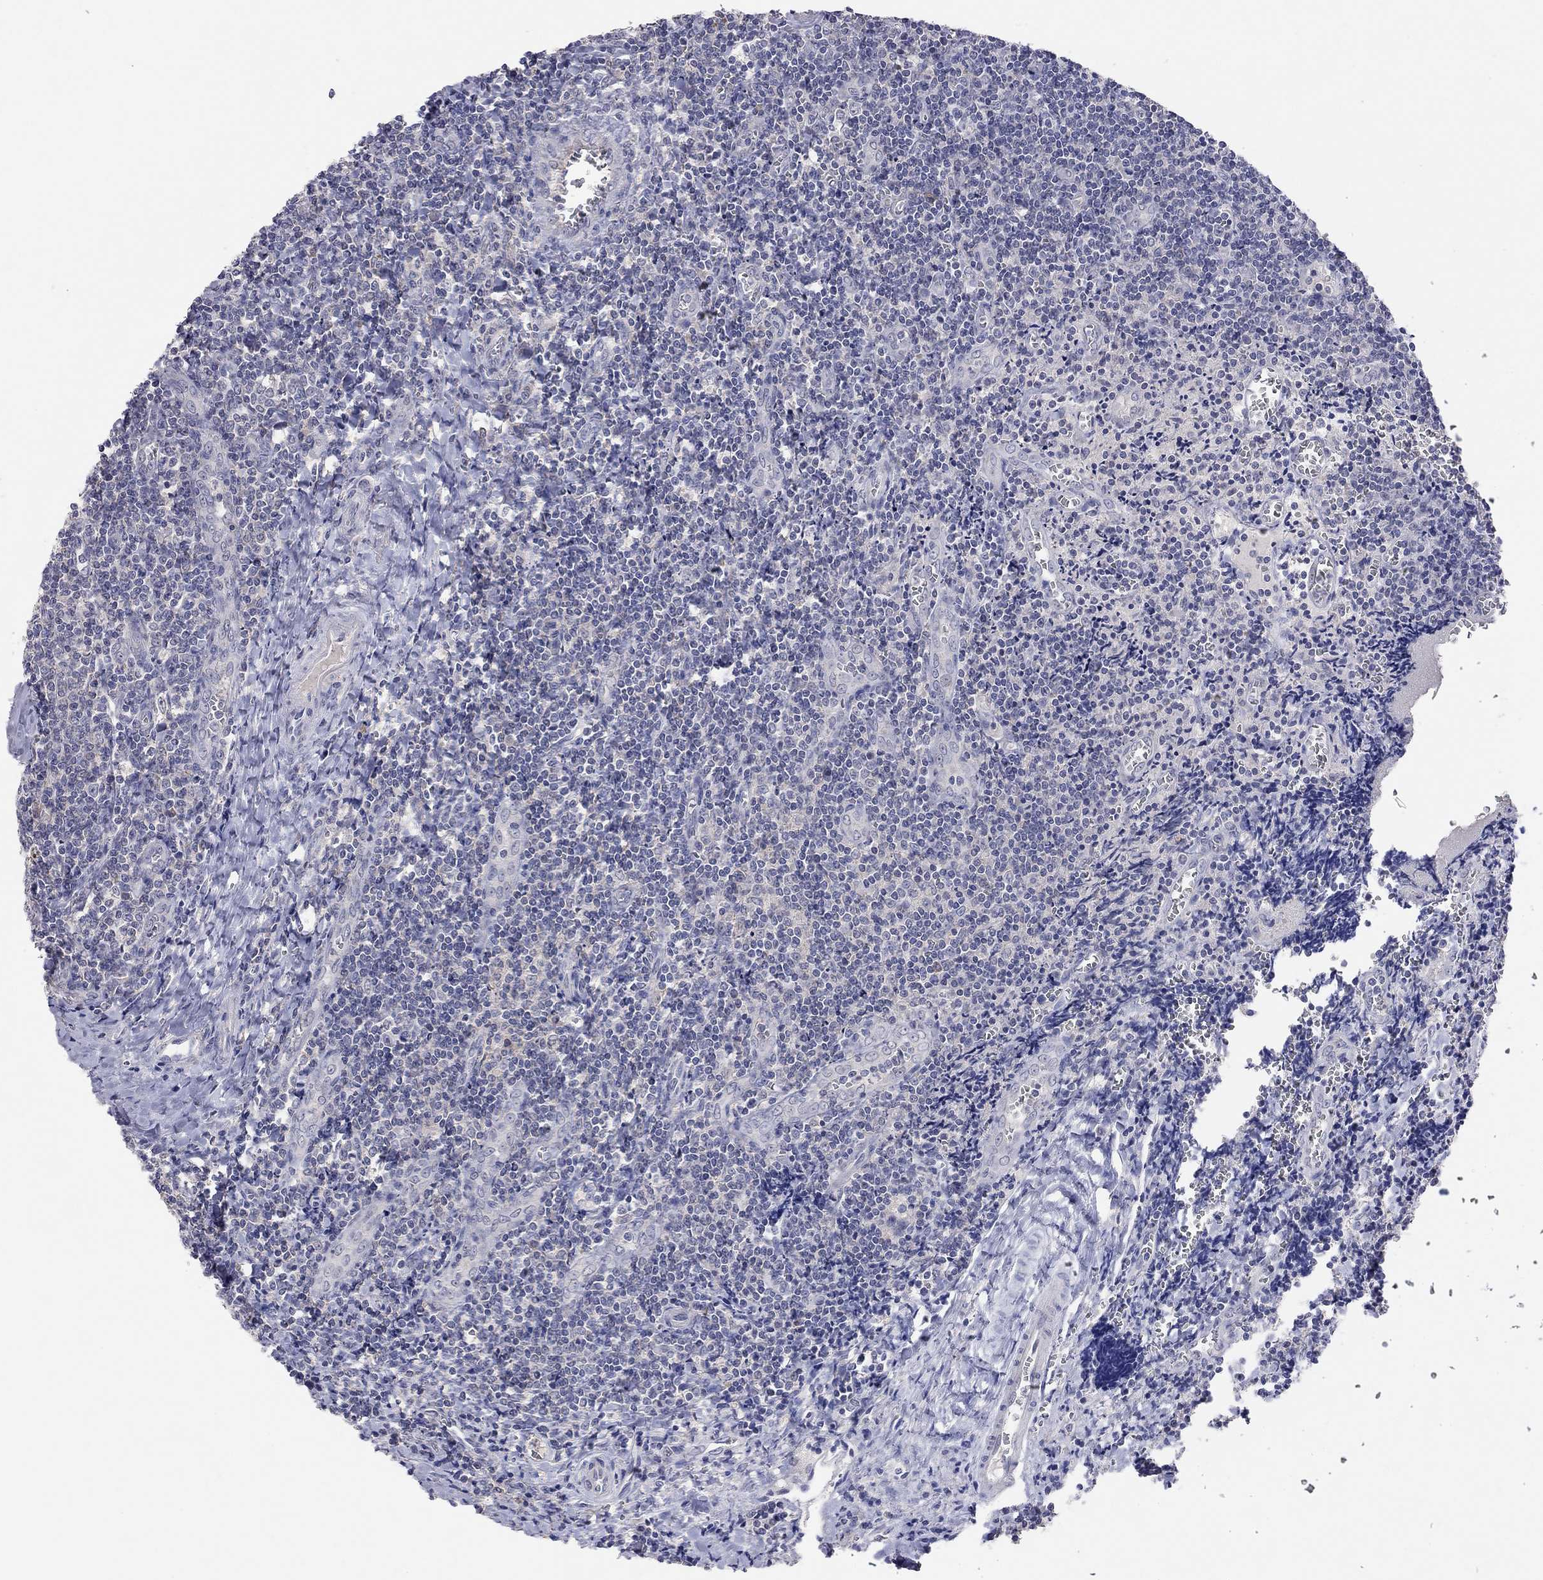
{"staining": {"intensity": "weak", "quantity": "<25%", "location": "cytoplasmic/membranous"}, "tissue": "tonsil", "cell_type": "Germinal center cells", "image_type": "normal", "snomed": [{"axis": "morphology", "description": "Normal tissue, NOS"}, {"axis": "morphology", "description": "Inflammation, NOS"}, {"axis": "topography", "description": "Tonsil"}], "caption": "An IHC micrograph of unremarkable tonsil is shown. There is no staining in germinal center cells of tonsil. The staining is performed using DAB brown chromogen with nuclei counter-stained in using hematoxylin.", "gene": "MMP13", "patient": {"sex": "female", "age": 31}}